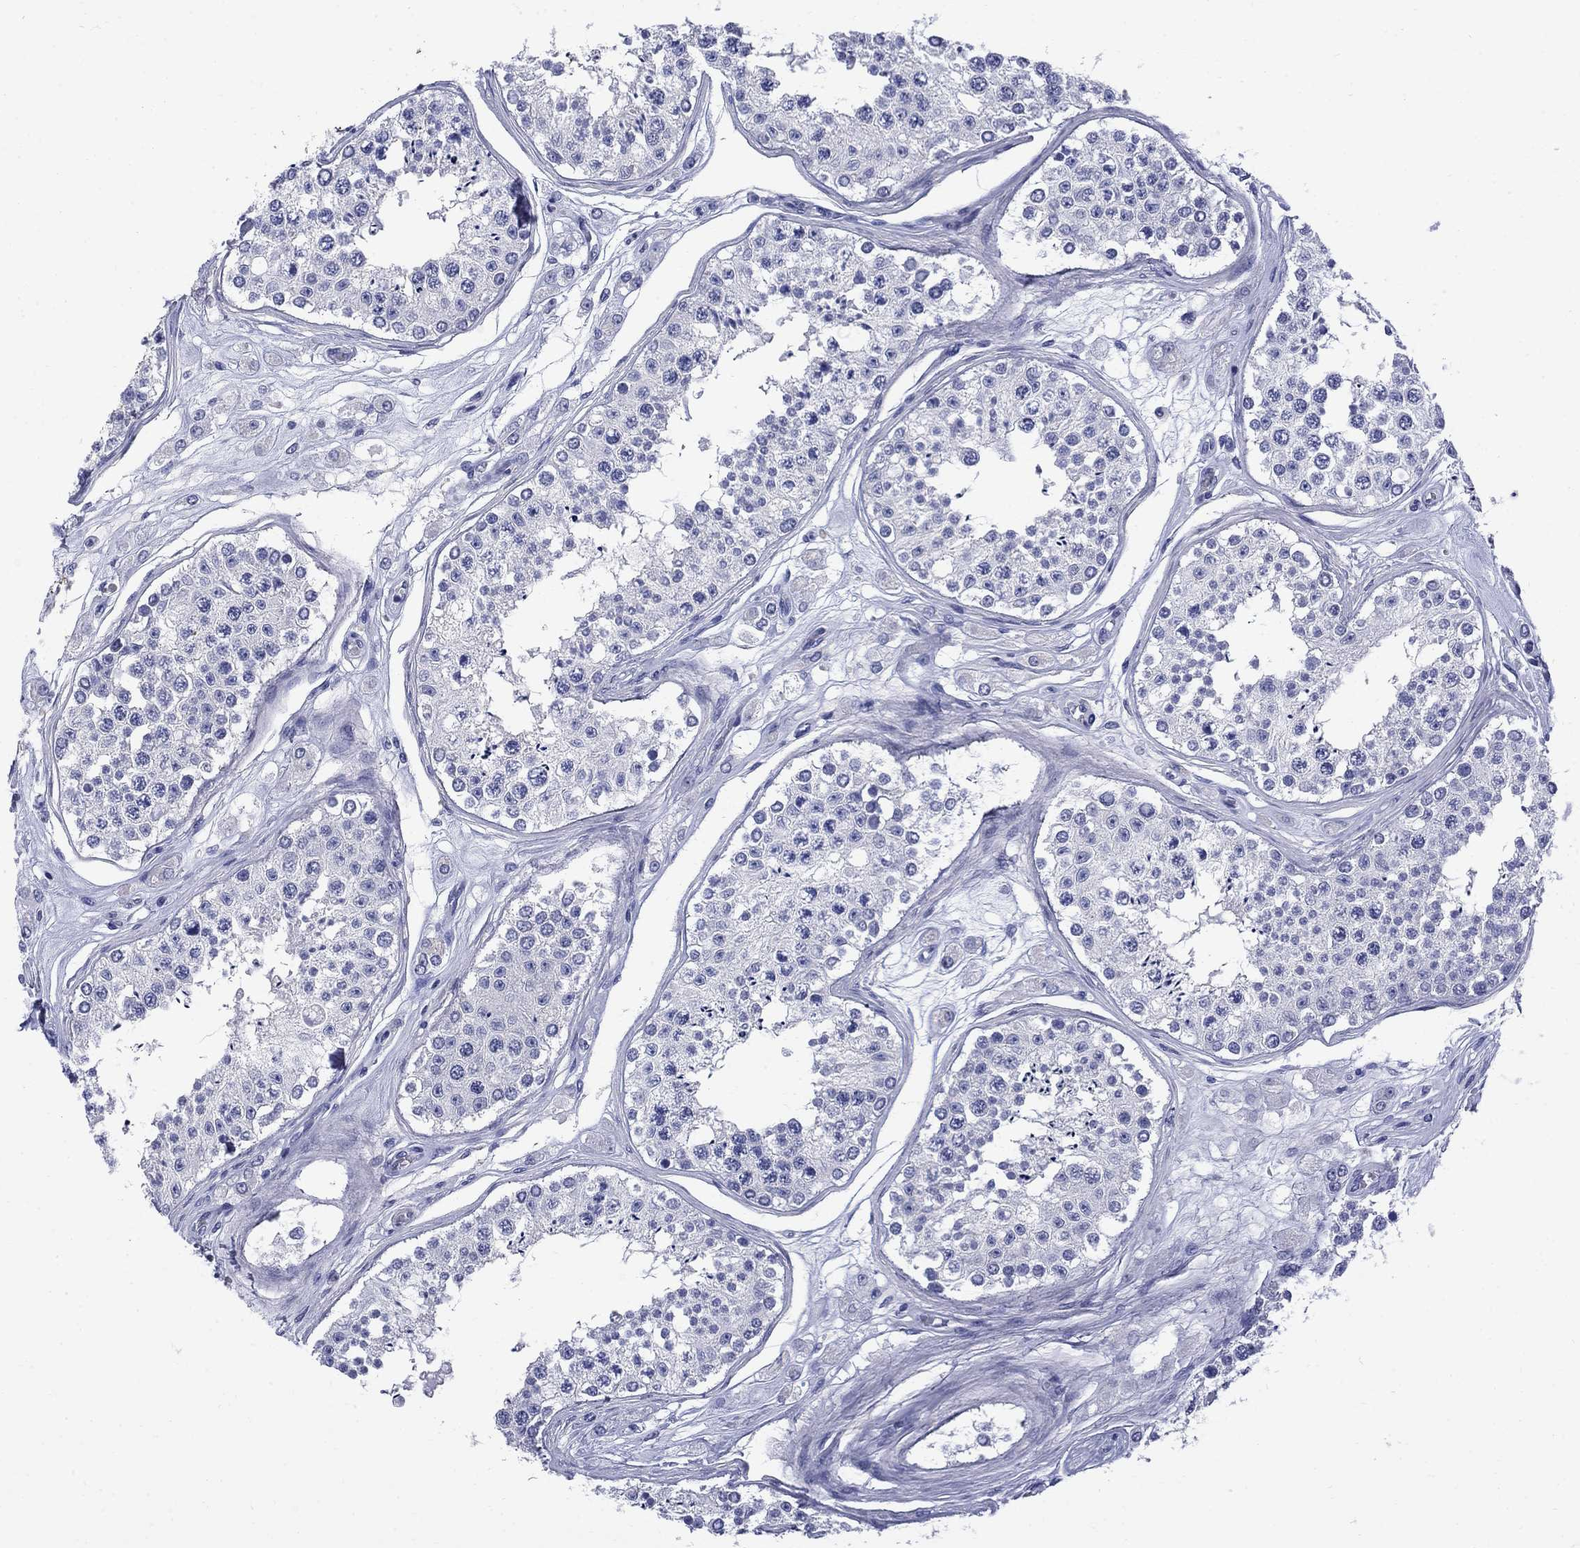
{"staining": {"intensity": "negative", "quantity": "none", "location": "none"}, "tissue": "testis", "cell_type": "Cells in seminiferous ducts", "image_type": "normal", "snomed": [{"axis": "morphology", "description": "Normal tissue, NOS"}, {"axis": "topography", "description": "Testis"}], "caption": "Image shows no protein staining in cells in seminiferous ducts of unremarkable testis.", "gene": "SERPINB2", "patient": {"sex": "male", "age": 25}}